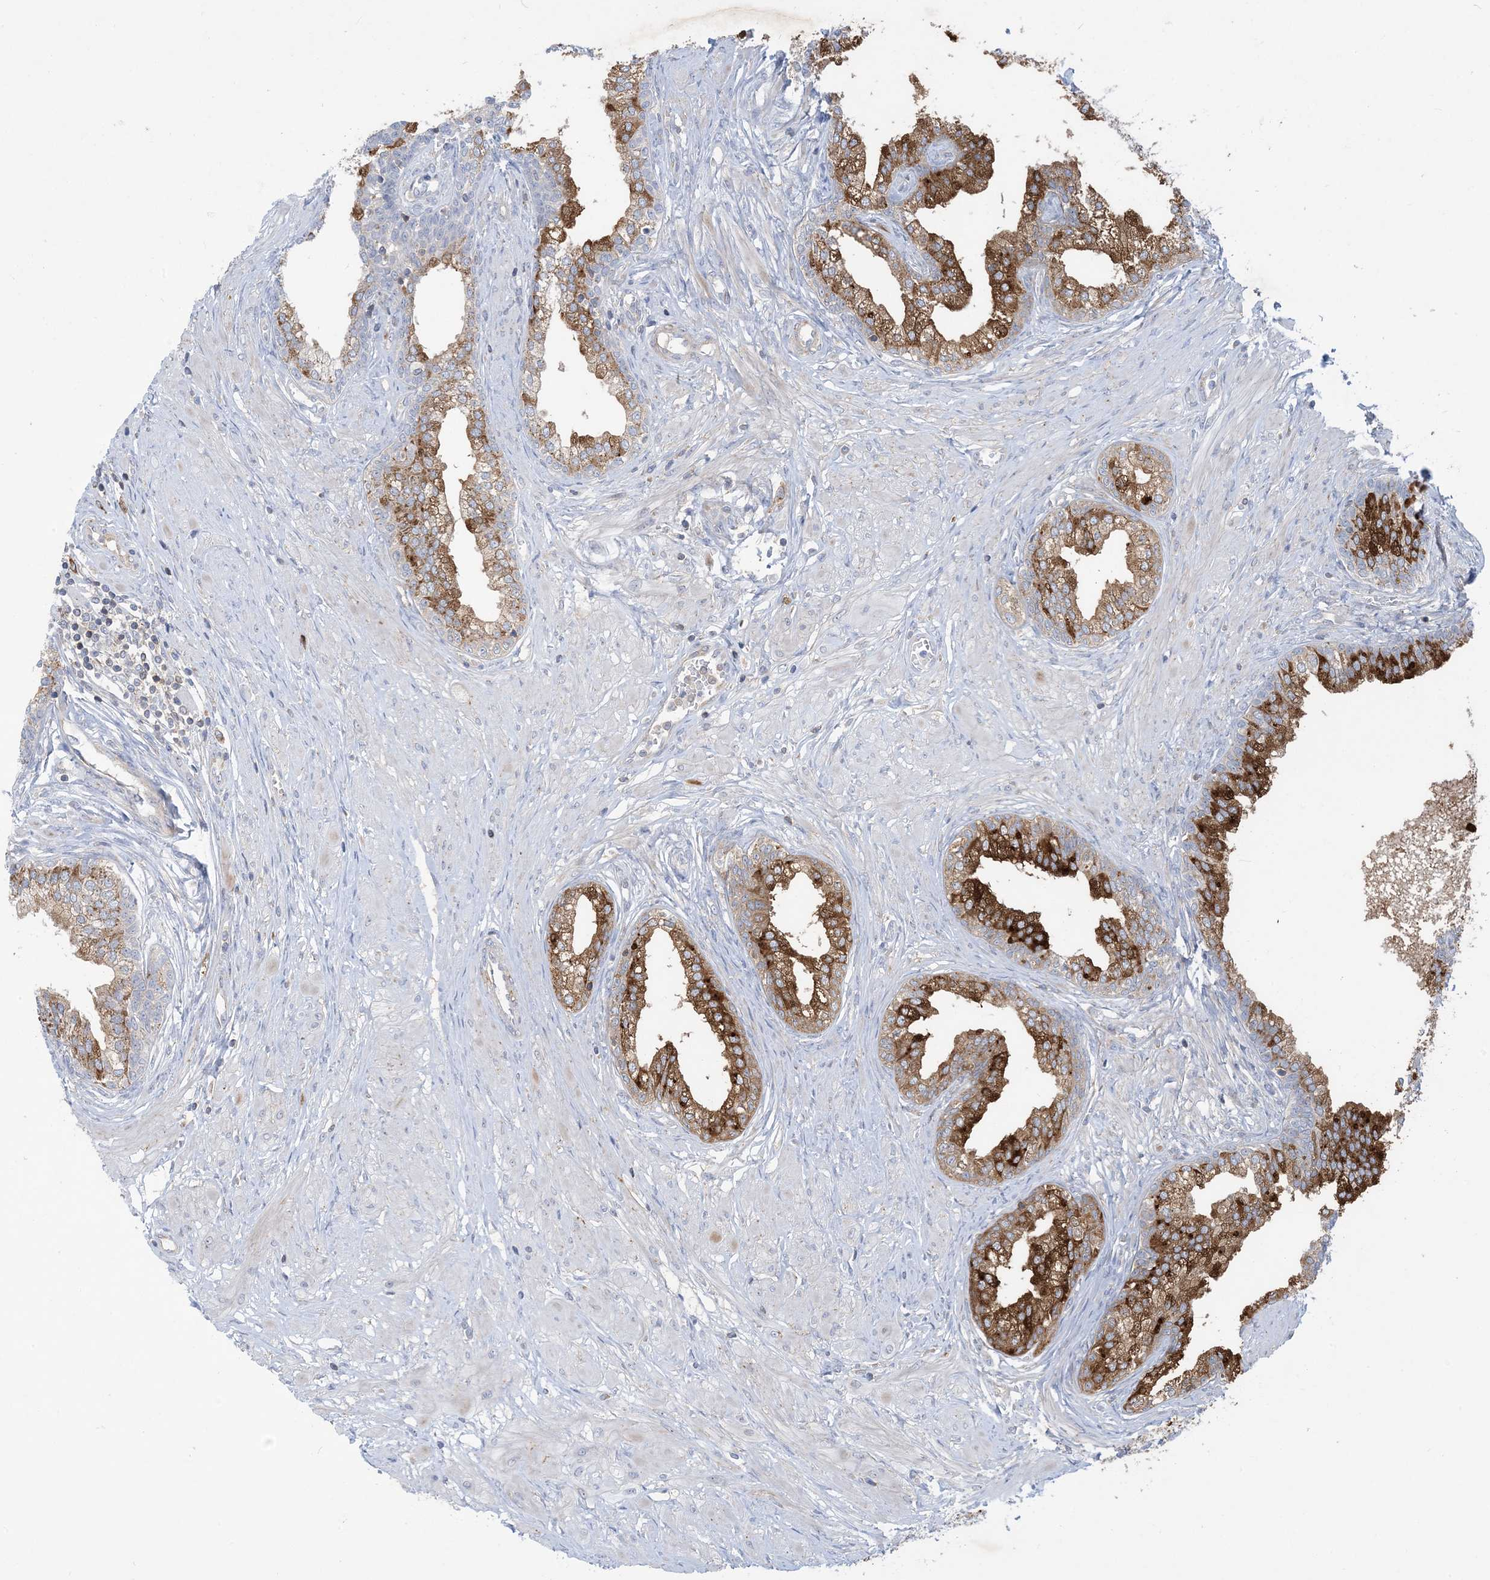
{"staining": {"intensity": "strong", "quantity": ">75%", "location": "cytoplasmic/membranous"}, "tissue": "prostate", "cell_type": "Glandular cells", "image_type": "normal", "snomed": [{"axis": "morphology", "description": "Normal tissue, NOS"}, {"axis": "morphology", "description": "Urothelial carcinoma, Low grade"}, {"axis": "topography", "description": "Urinary bladder"}, {"axis": "topography", "description": "Prostate"}], "caption": "Immunohistochemistry image of normal prostate: human prostate stained using immunohistochemistry (IHC) demonstrates high levels of strong protein expression localized specifically in the cytoplasmic/membranous of glandular cells, appearing as a cytoplasmic/membranous brown color.", "gene": "AOC1", "patient": {"sex": "male", "age": 60}}